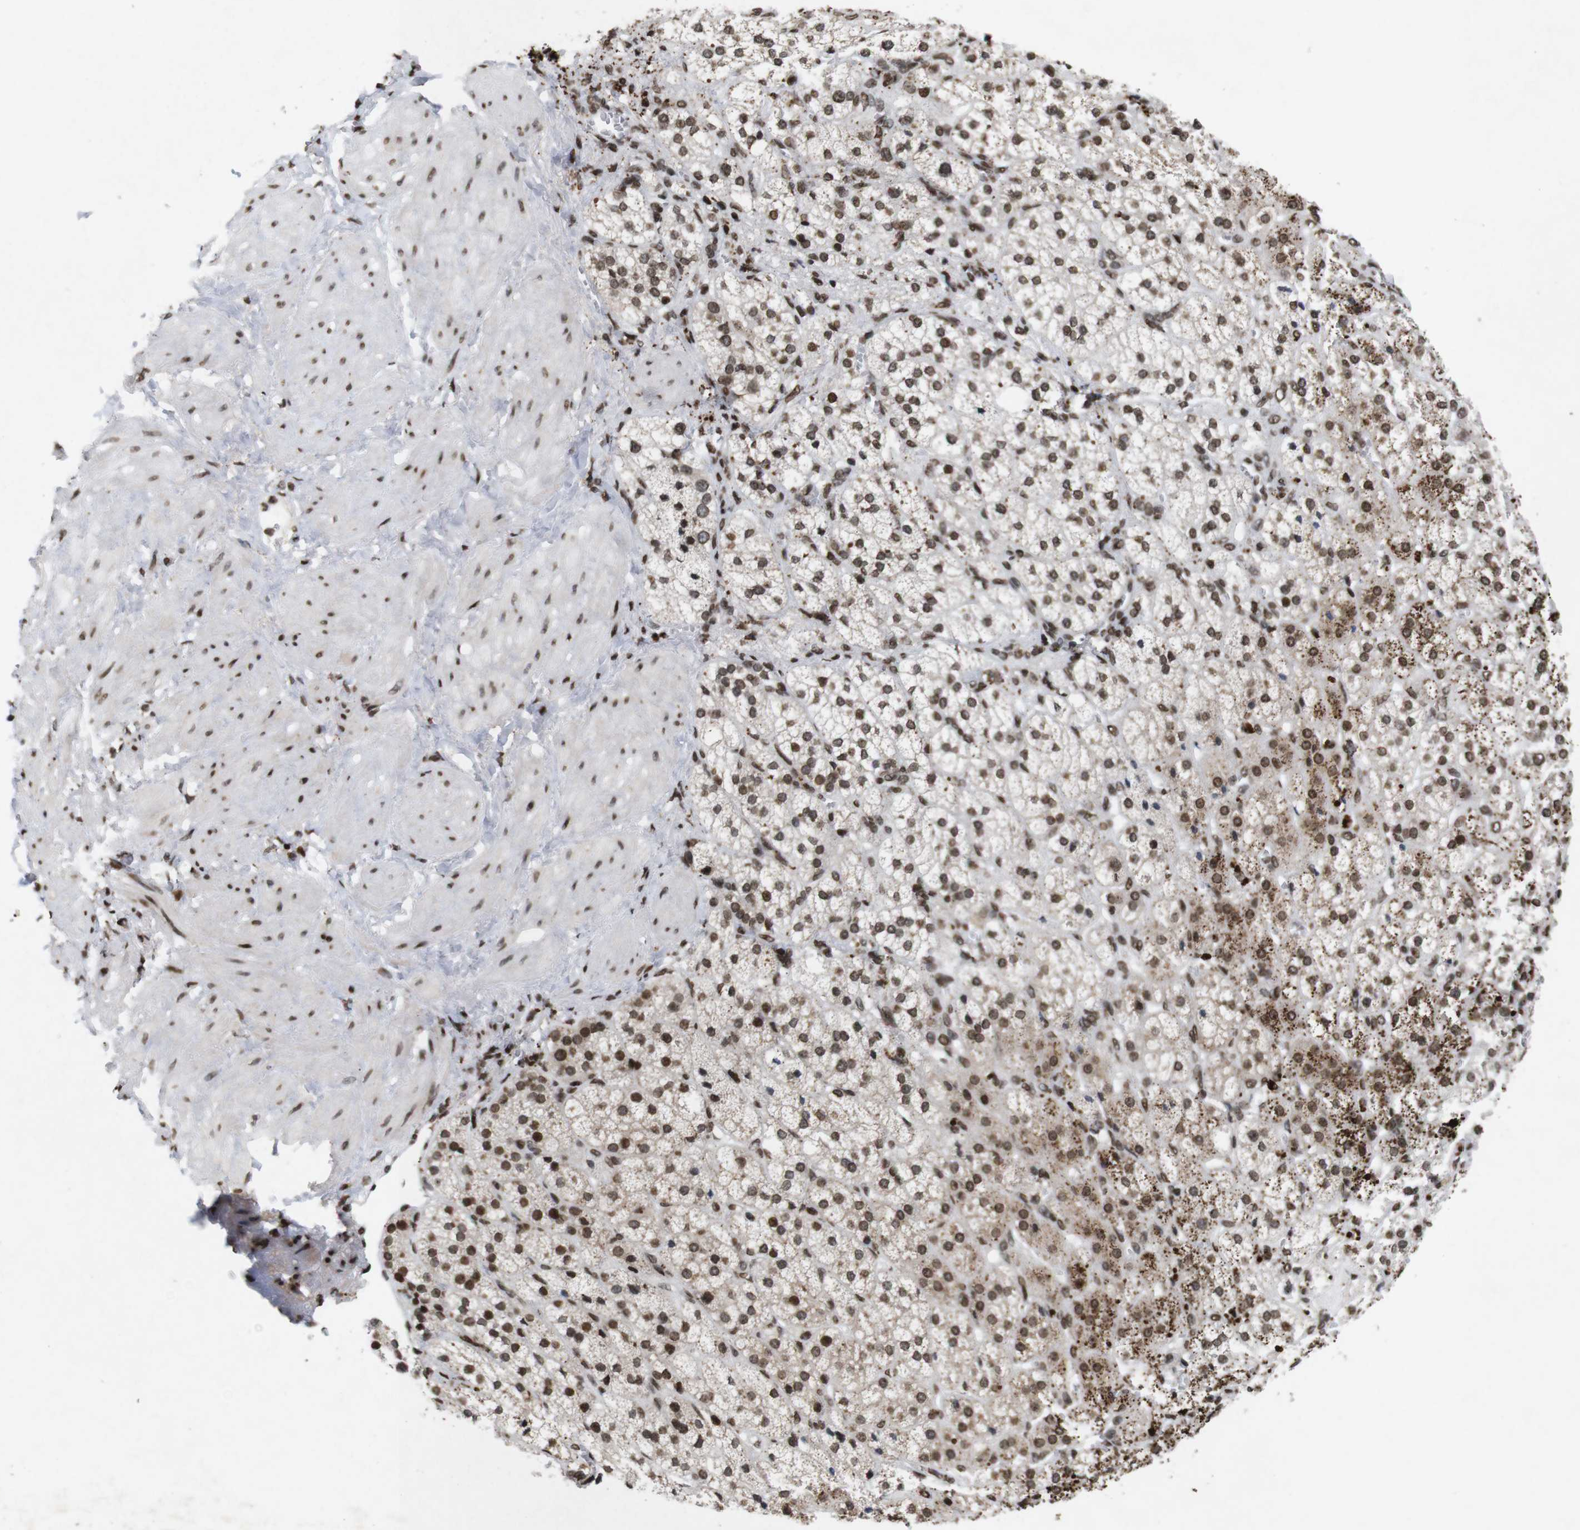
{"staining": {"intensity": "strong", "quantity": "<25%", "location": "cytoplasmic/membranous,nuclear"}, "tissue": "adrenal gland", "cell_type": "Glandular cells", "image_type": "normal", "snomed": [{"axis": "morphology", "description": "Normal tissue, NOS"}, {"axis": "topography", "description": "Adrenal gland"}], "caption": "Strong cytoplasmic/membranous,nuclear protein staining is seen in about <25% of glandular cells in adrenal gland. (DAB = brown stain, brightfield microscopy at high magnification).", "gene": "MAGEH1", "patient": {"sex": "male", "age": 56}}